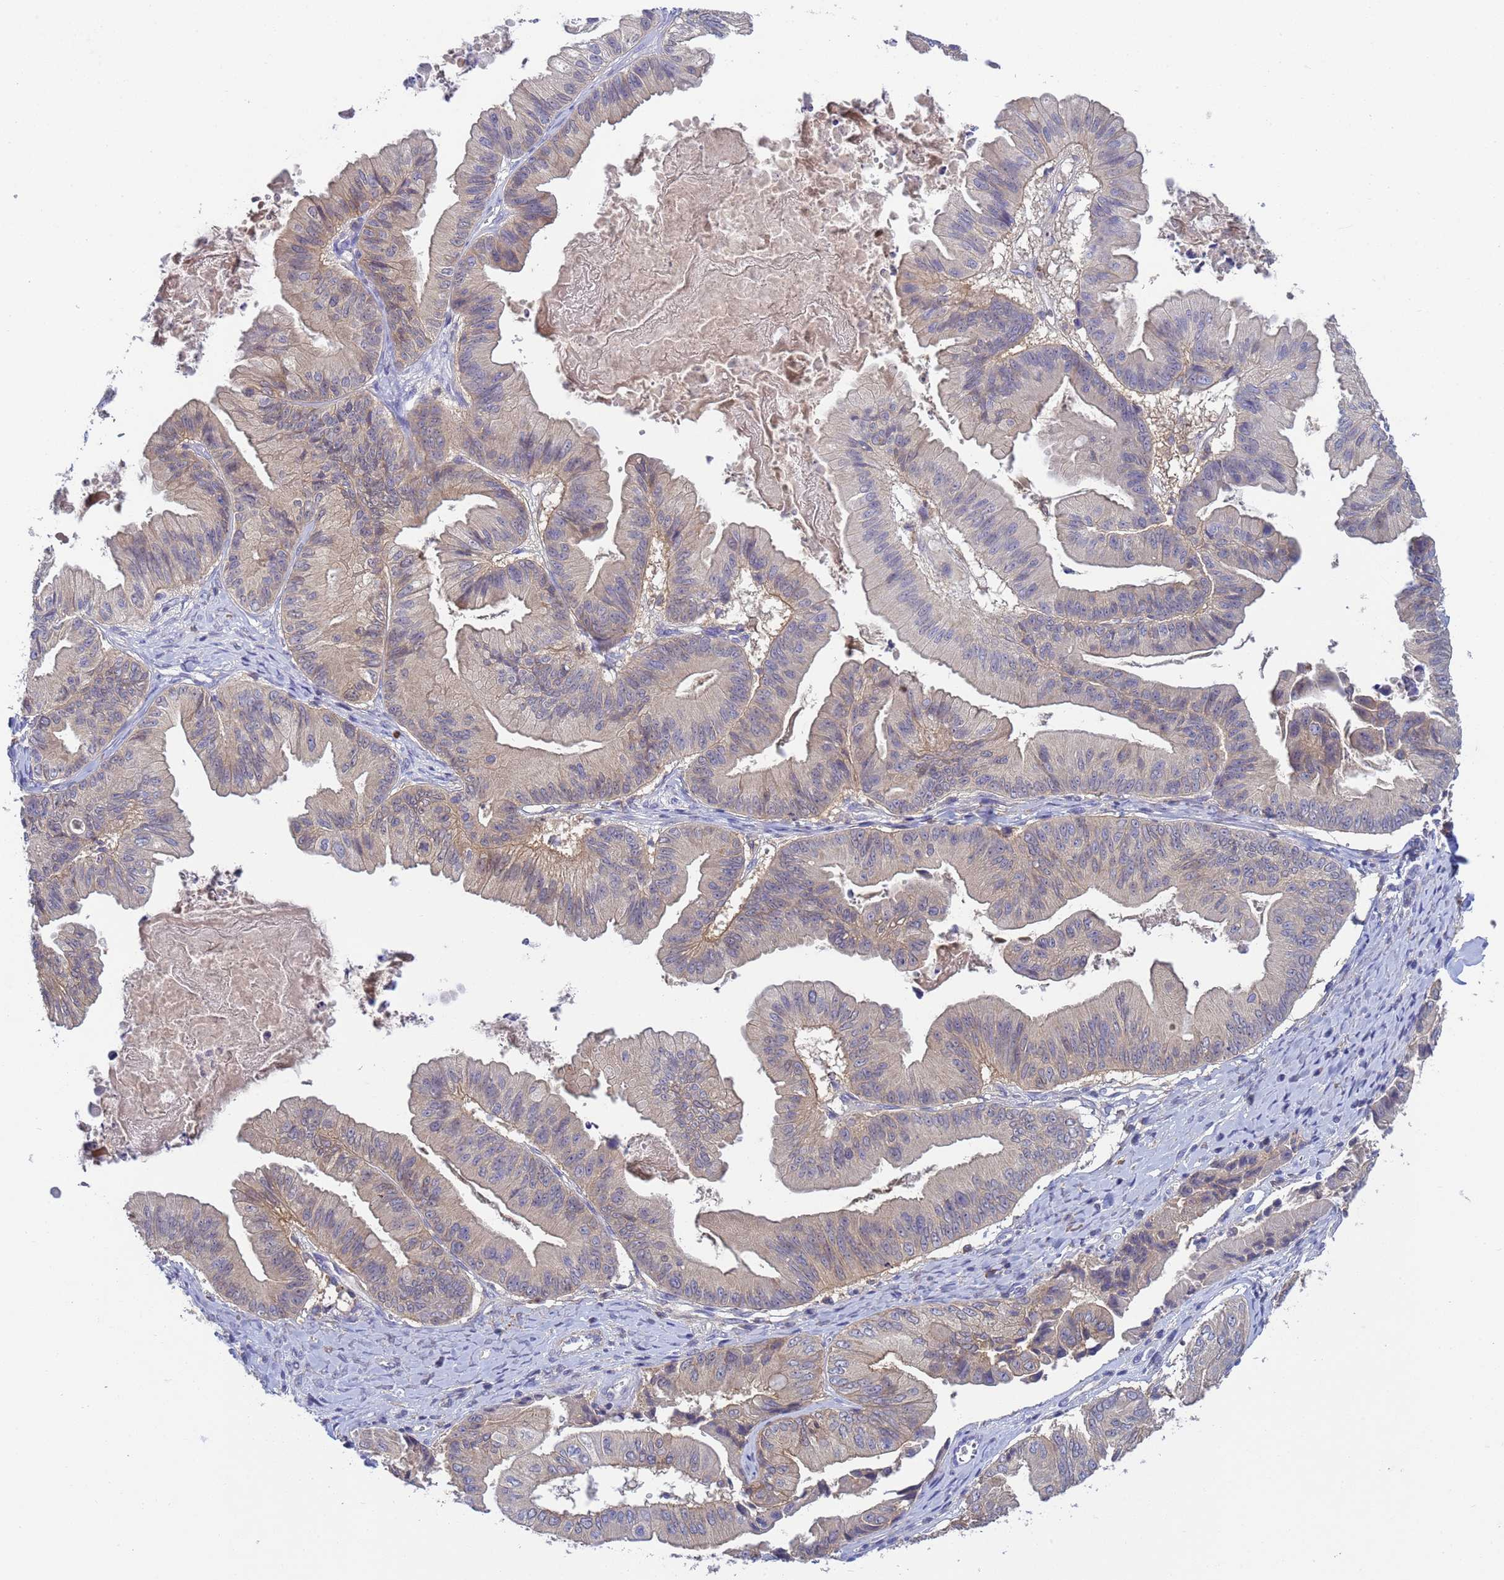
{"staining": {"intensity": "weak", "quantity": "<25%", "location": "cytoplasmic/membranous"}, "tissue": "ovarian cancer", "cell_type": "Tumor cells", "image_type": "cancer", "snomed": [{"axis": "morphology", "description": "Cystadenocarcinoma, mucinous, NOS"}, {"axis": "topography", "description": "Ovary"}], "caption": "High power microscopy histopathology image of an immunohistochemistry micrograph of ovarian cancer (mucinous cystadenocarcinoma), revealing no significant staining in tumor cells. The staining is performed using DAB brown chromogen with nuclei counter-stained in using hematoxylin.", "gene": "KLHL13", "patient": {"sex": "female", "age": 61}}